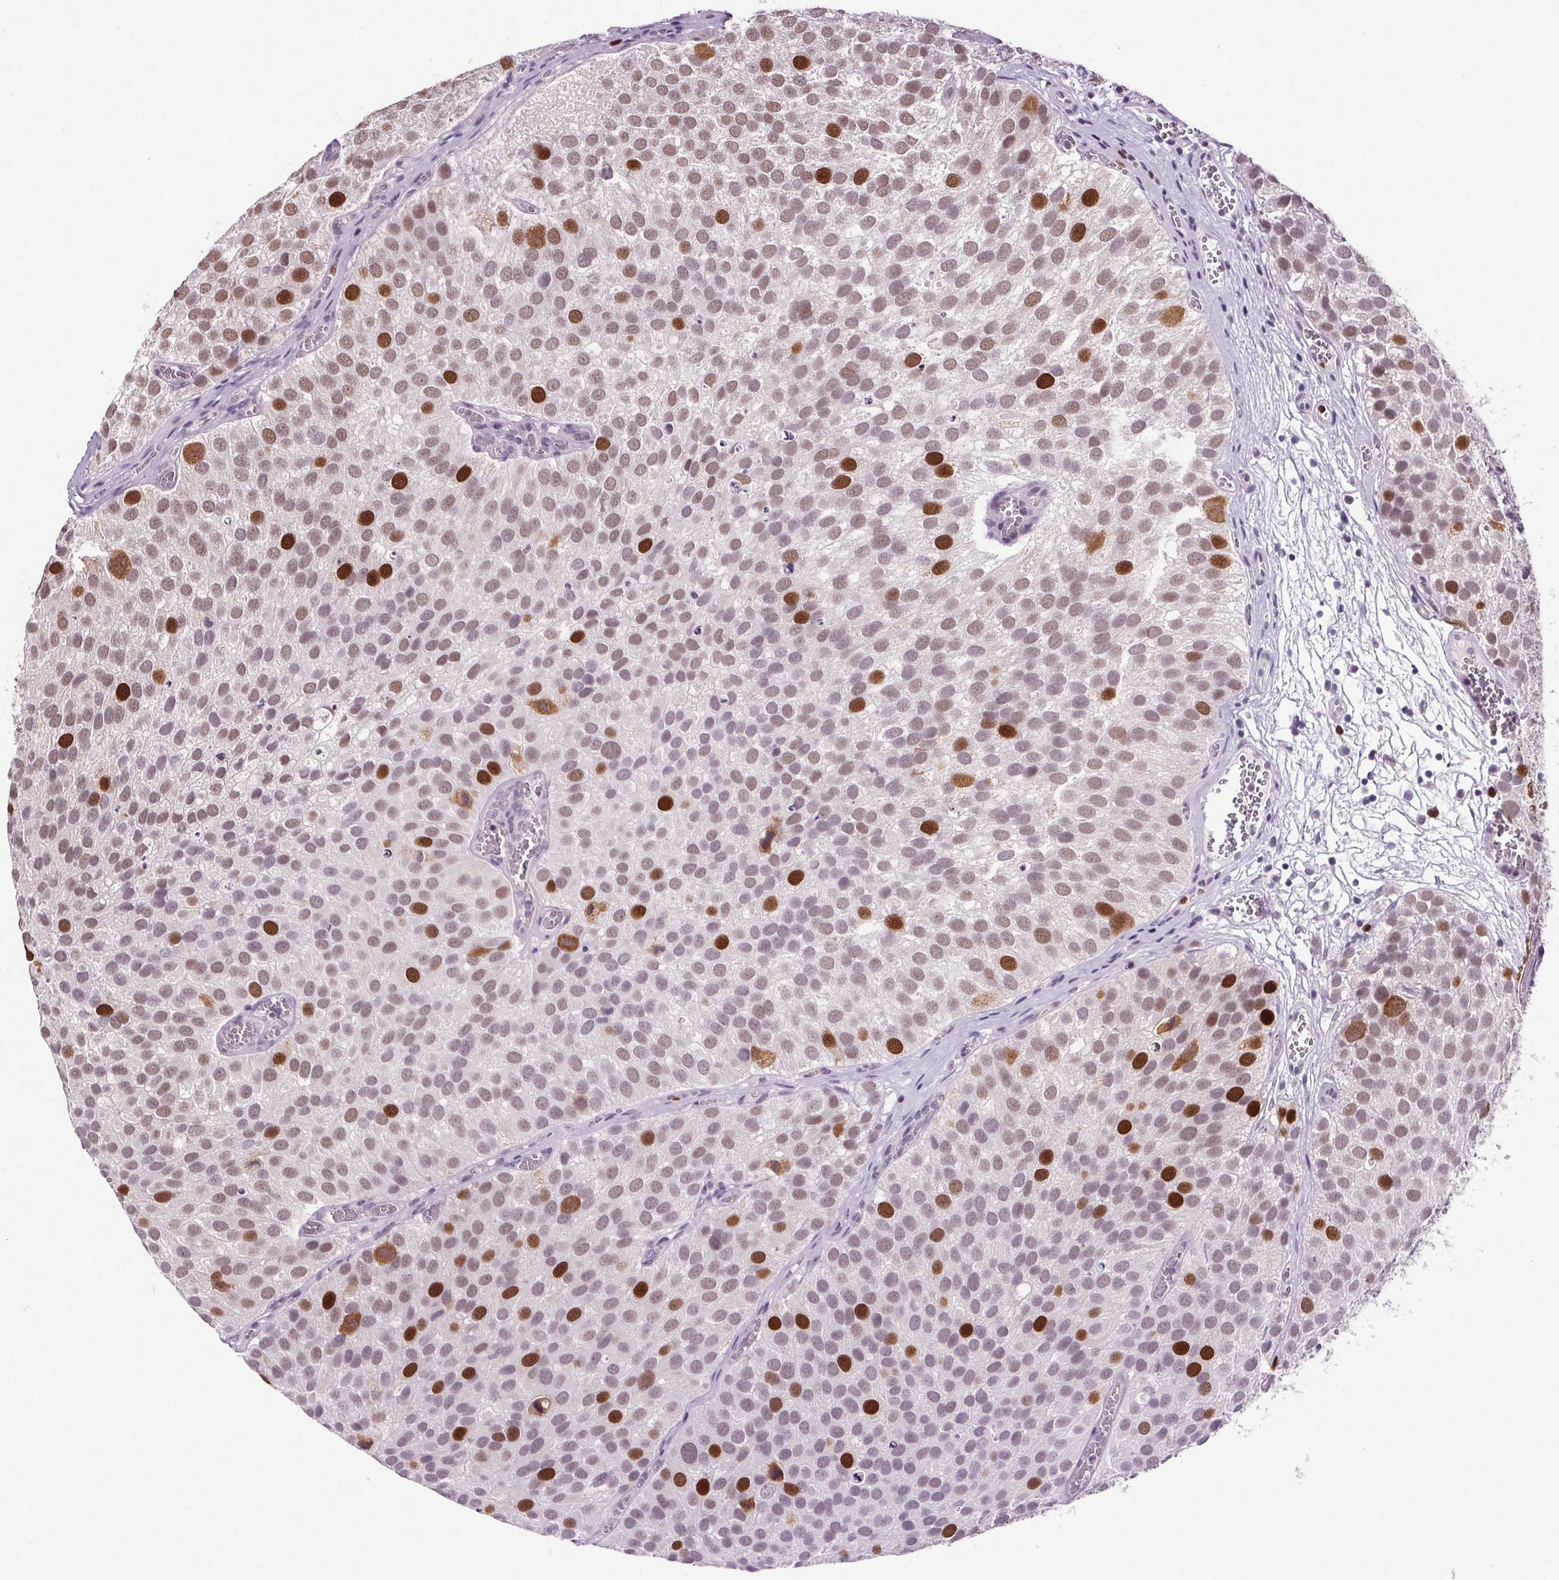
{"staining": {"intensity": "strong", "quantity": "<25%", "location": "nuclear"}, "tissue": "urothelial cancer", "cell_type": "Tumor cells", "image_type": "cancer", "snomed": [{"axis": "morphology", "description": "Urothelial carcinoma, Low grade"}, {"axis": "topography", "description": "Urinary bladder"}], "caption": "The histopathology image shows staining of low-grade urothelial carcinoma, revealing strong nuclear protein staining (brown color) within tumor cells.", "gene": "CENPF", "patient": {"sex": "female", "age": 69}}